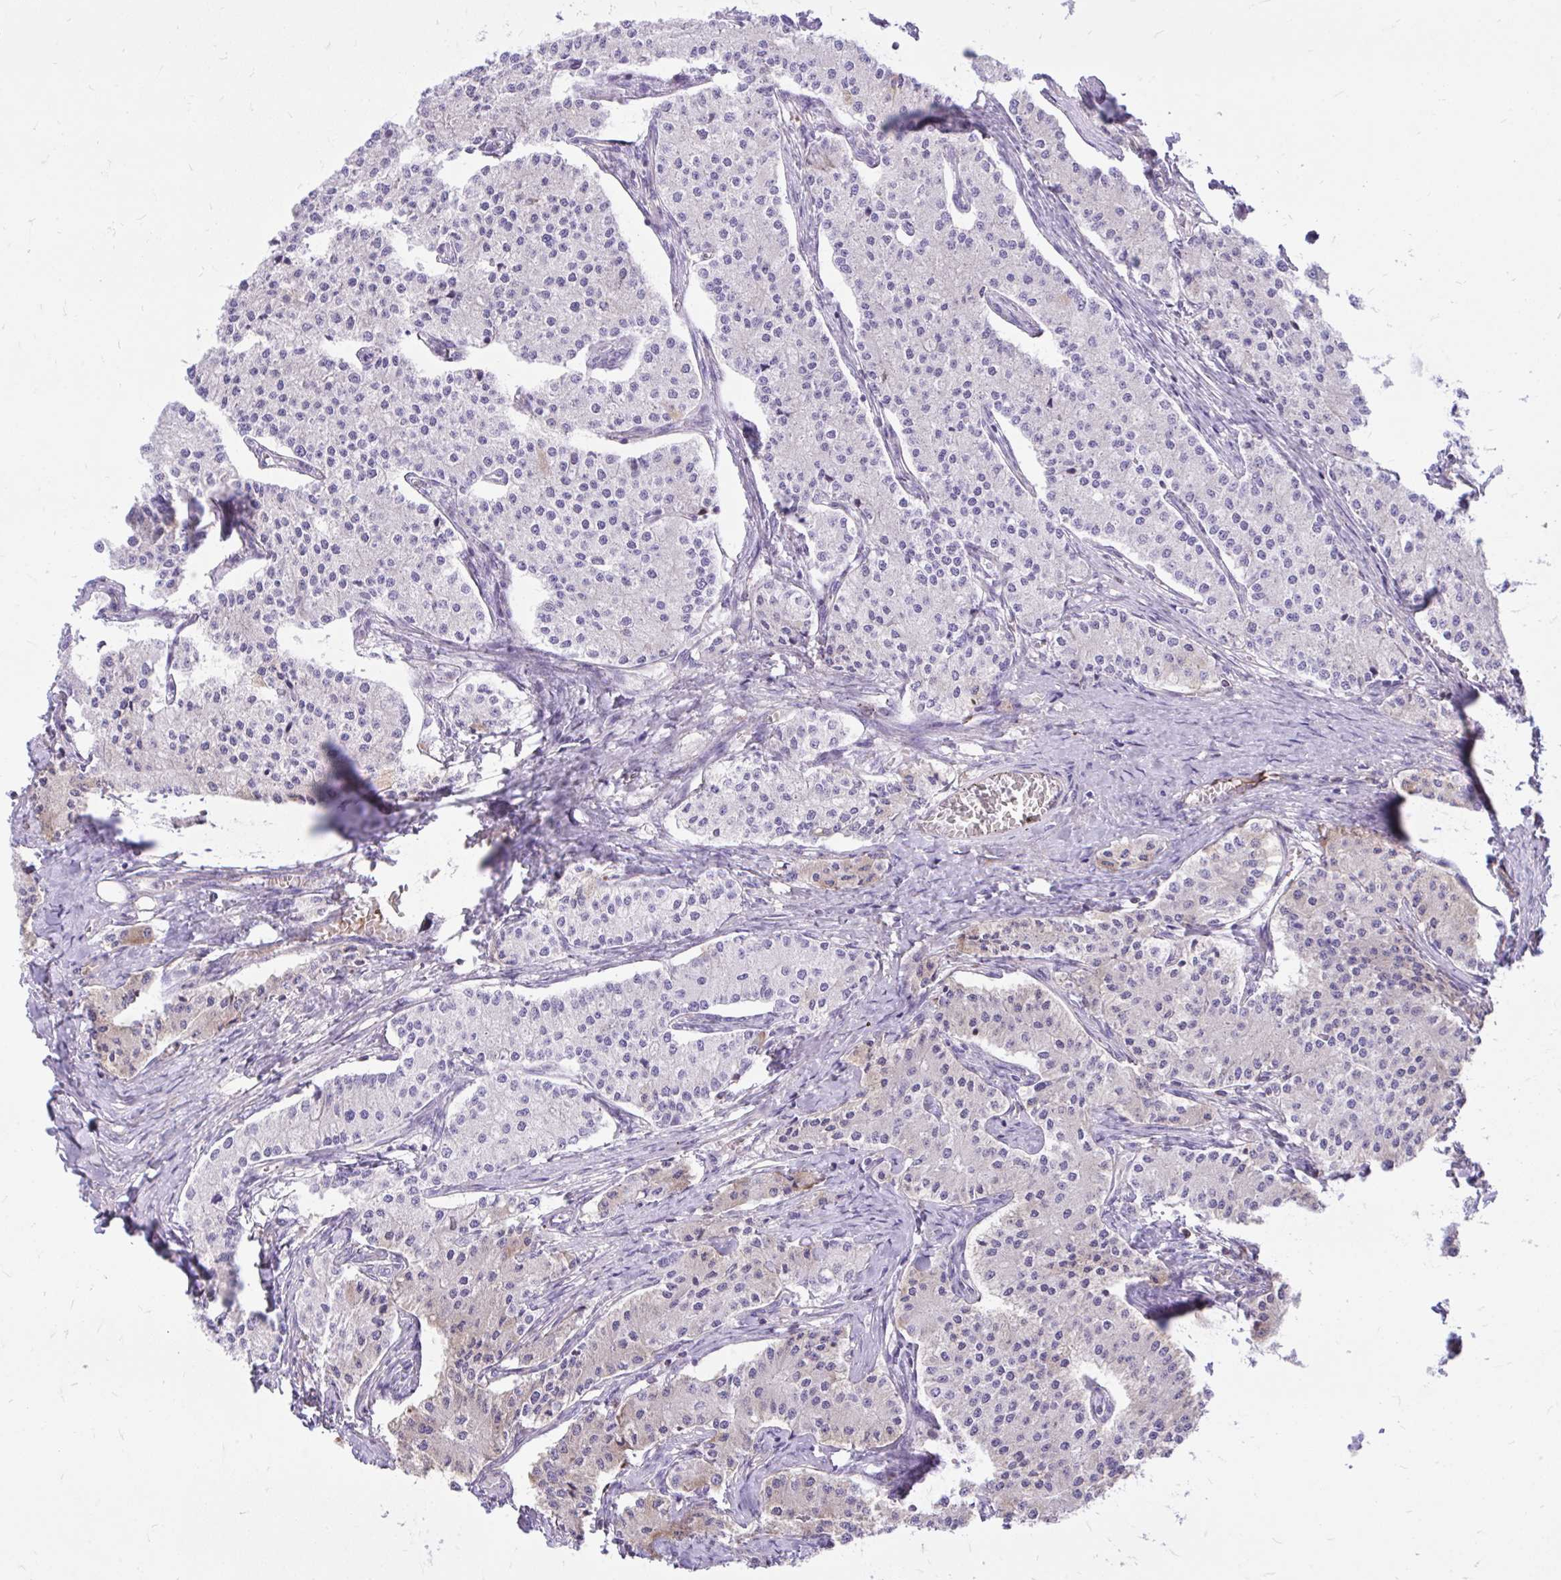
{"staining": {"intensity": "negative", "quantity": "none", "location": "none"}, "tissue": "carcinoid", "cell_type": "Tumor cells", "image_type": "cancer", "snomed": [{"axis": "morphology", "description": "Carcinoid, malignant, NOS"}, {"axis": "topography", "description": "Colon"}], "caption": "This histopathology image is of carcinoid stained with IHC to label a protein in brown with the nuclei are counter-stained blue. There is no staining in tumor cells. (Stains: DAB (3,3'-diaminobenzidine) IHC with hematoxylin counter stain, Microscopy: brightfield microscopy at high magnification).", "gene": "ATP13A2", "patient": {"sex": "female", "age": 52}}